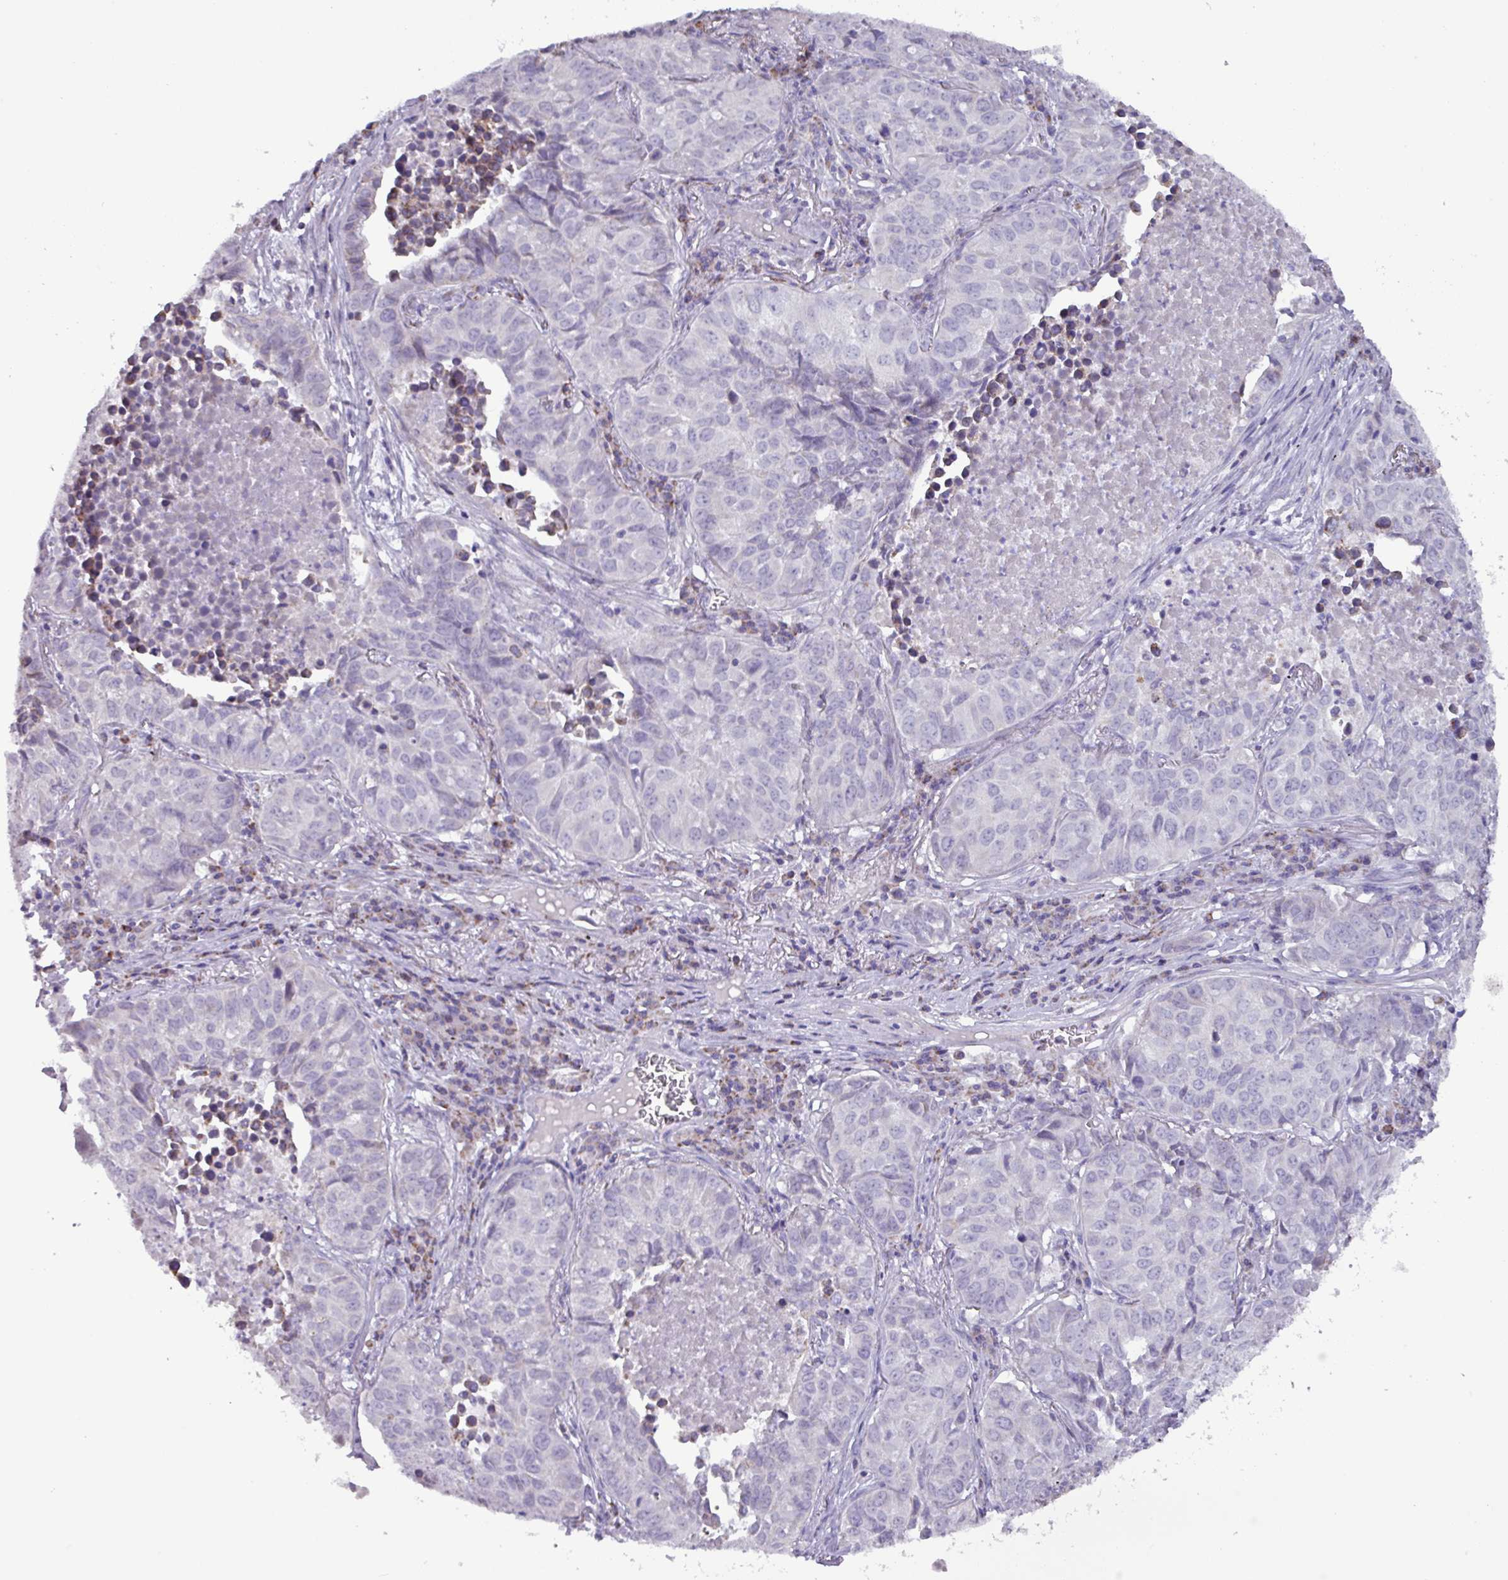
{"staining": {"intensity": "negative", "quantity": "none", "location": "none"}, "tissue": "lung cancer", "cell_type": "Tumor cells", "image_type": "cancer", "snomed": [{"axis": "morphology", "description": "Adenocarcinoma, NOS"}, {"axis": "topography", "description": "Lung"}], "caption": "Photomicrograph shows no significant protein staining in tumor cells of lung adenocarcinoma.", "gene": "MT-ND4", "patient": {"sex": "female", "age": 50}}